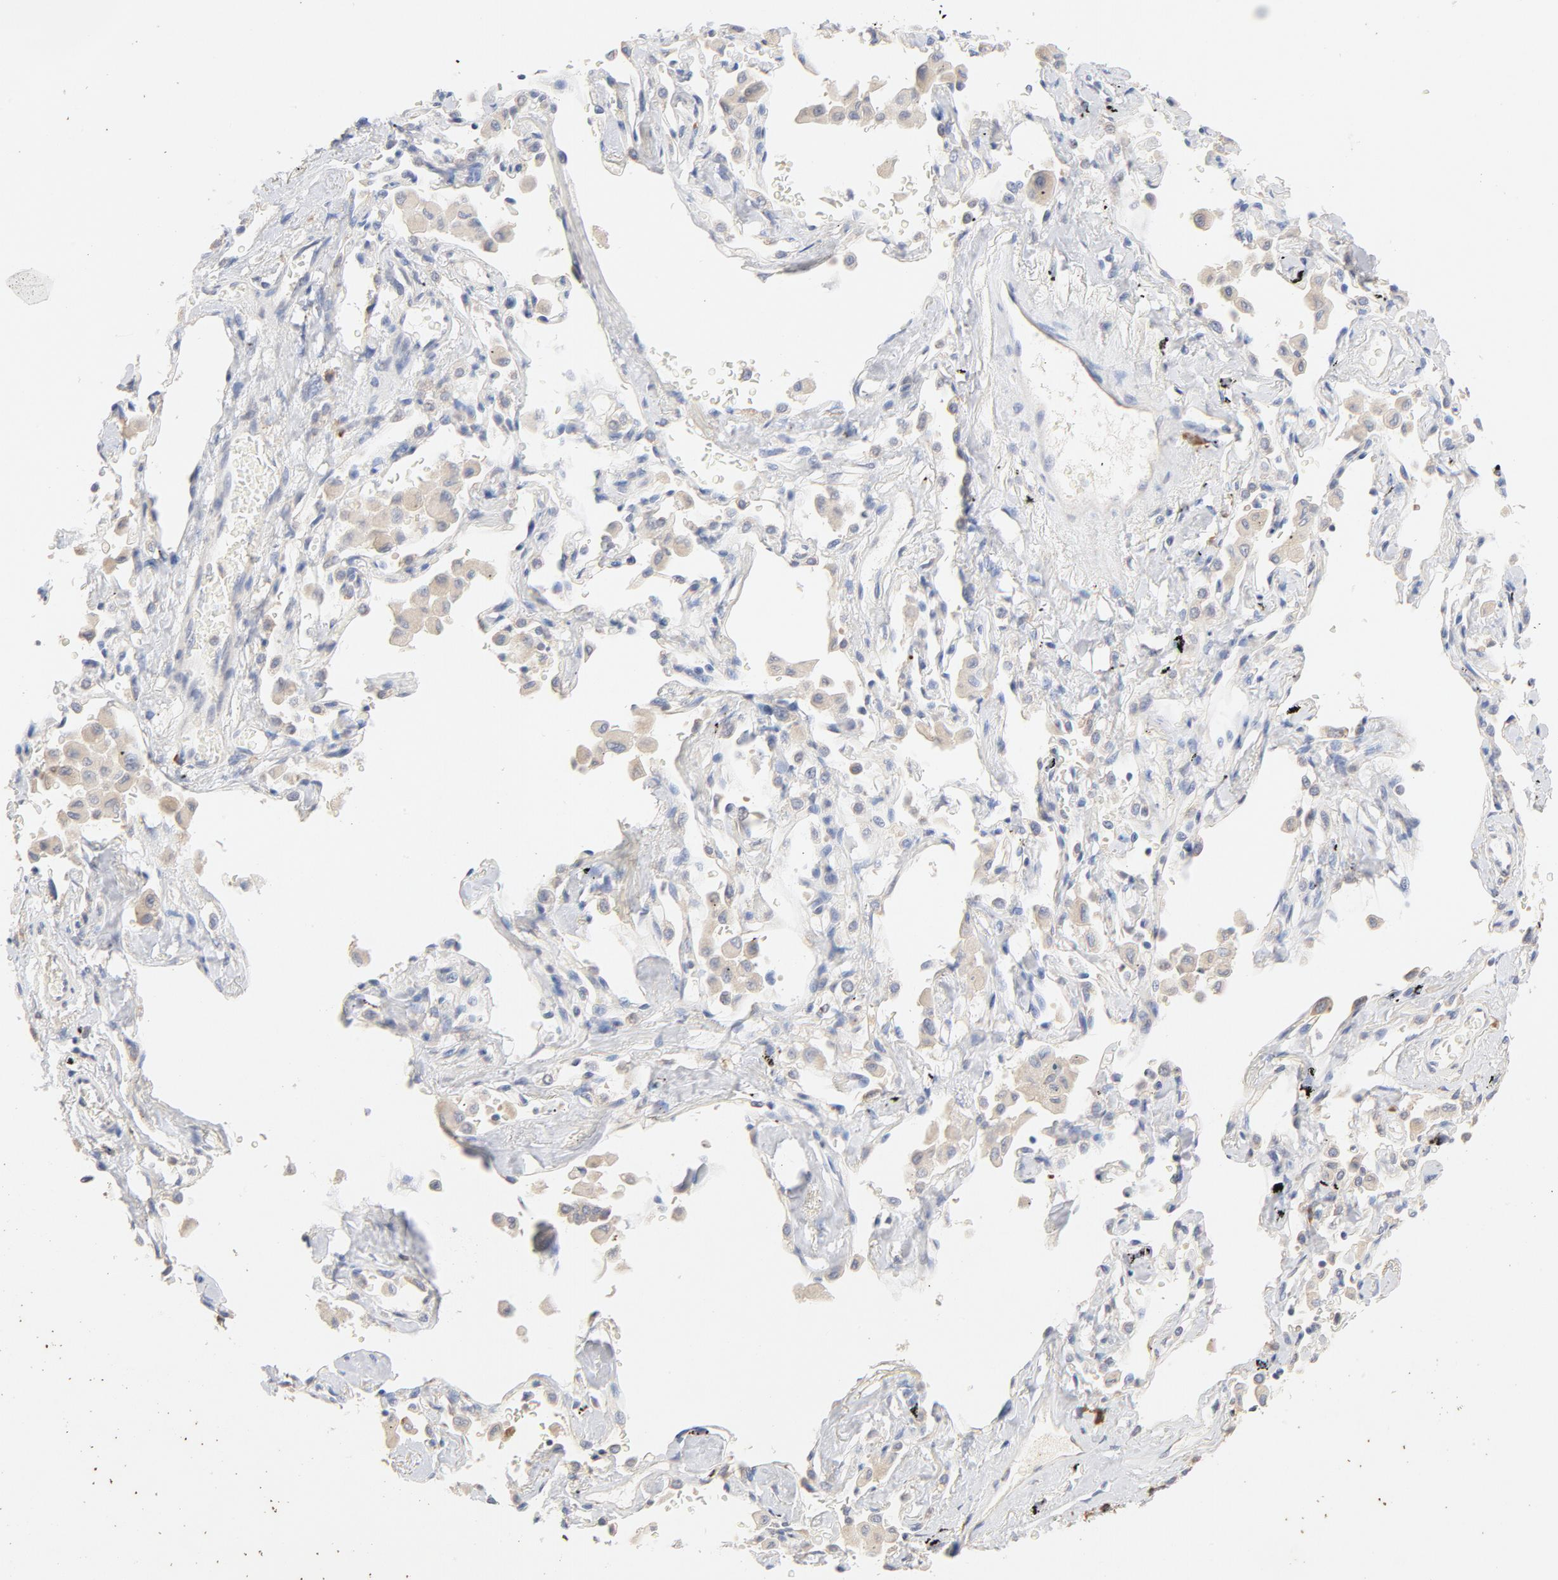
{"staining": {"intensity": "negative", "quantity": "none", "location": "none"}, "tissue": "lung cancer", "cell_type": "Tumor cells", "image_type": "cancer", "snomed": [{"axis": "morphology", "description": "Adenocarcinoma, NOS"}, {"axis": "topography", "description": "Lung"}], "caption": "Histopathology image shows no significant protein staining in tumor cells of lung cancer (adenocarcinoma). (IHC, brightfield microscopy, high magnification).", "gene": "TLR4", "patient": {"sex": "female", "age": 64}}